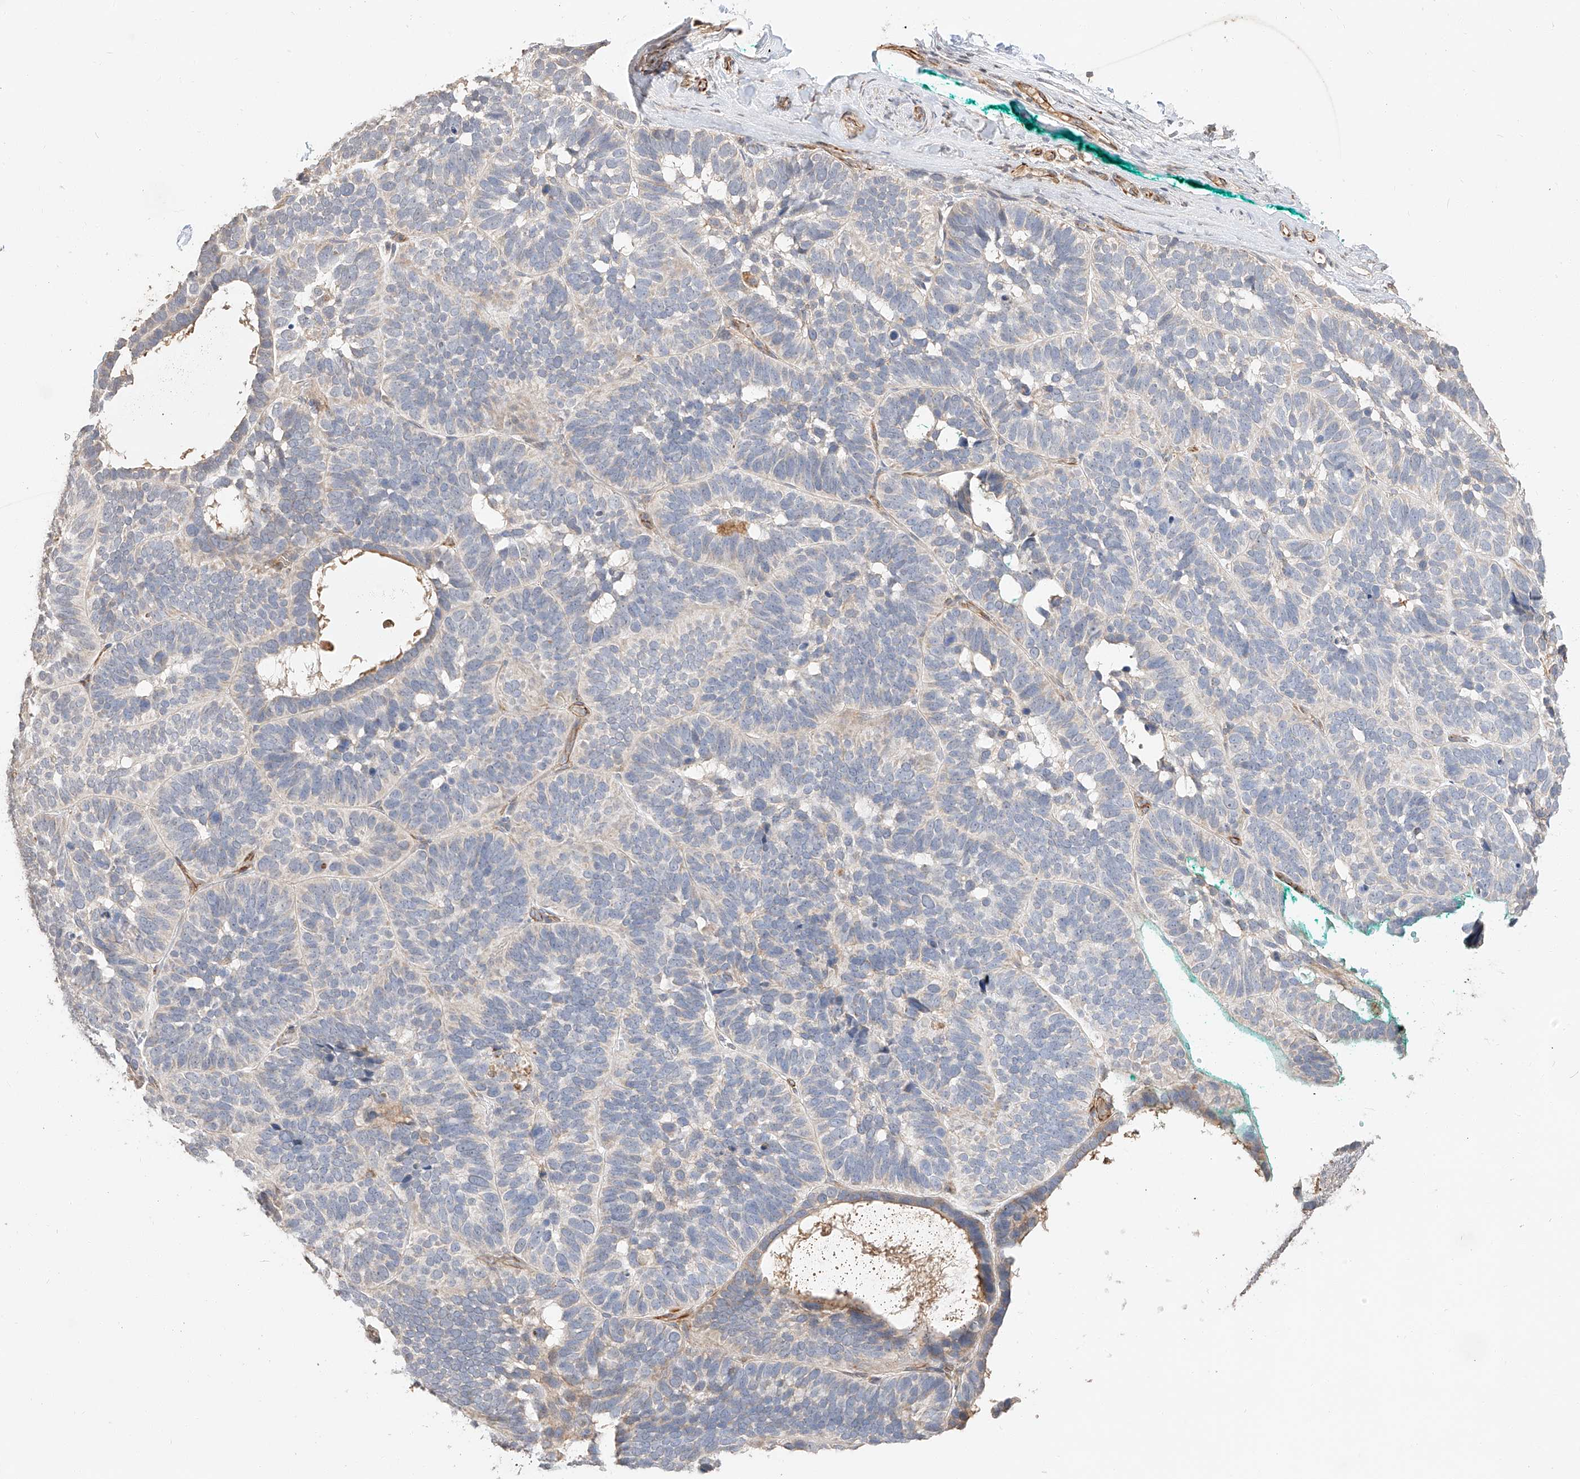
{"staining": {"intensity": "negative", "quantity": "none", "location": "none"}, "tissue": "skin cancer", "cell_type": "Tumor cells", "image_type": "cancer", "snomed": [{"axis": "morphology", "description": "Basal cell carcinoma"}, {"axis": "topography", "description": "Skin"}], "caption": "IHC image of skin cancer (basal cell carcinoma) stained for a protein (brown), which demonstrates no staining in tumor cells.", "gene": "SUSD6", "patient": {"sex": "male", "age": 62}}